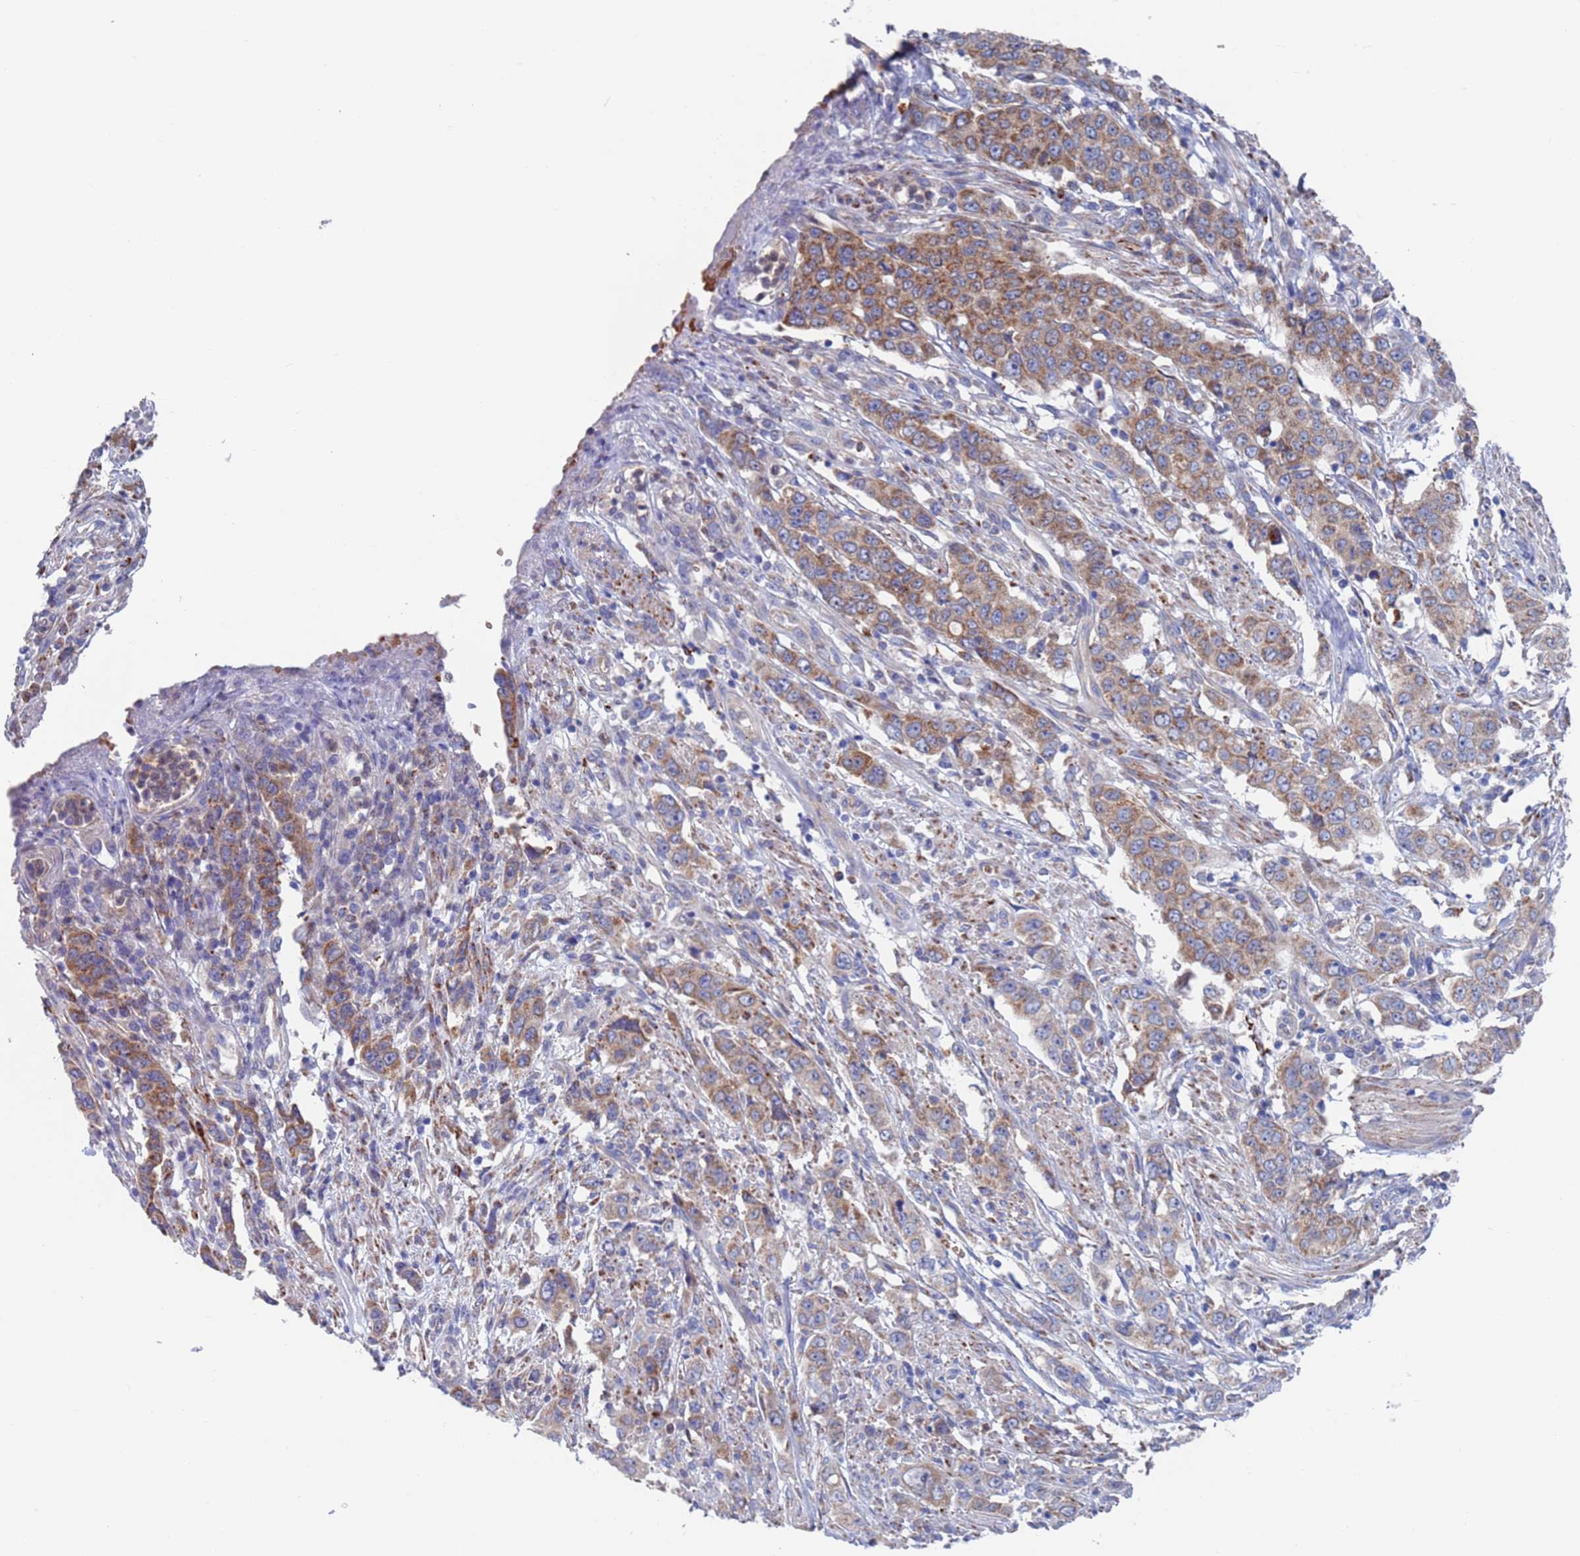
{"staining": {"intensity": "moderate", "quantity": ">75%", "location": "cytoplasmic/membranous"}, "tissue": "stomach cancer", "cell_type": "Tumor cells", "image_type": "cancer", "snomed": [{"axis": "morphology", "description": "Adenocarcinoma, NOS"}, {"axis": "topography", "description": "Stomach, upper"}], "caption": "Stomach cancer stained with a protein marker displays moderate staining in tumor cells.", "gene": "CHCHD6", "patient": {"sex": "male", "age": 62}}